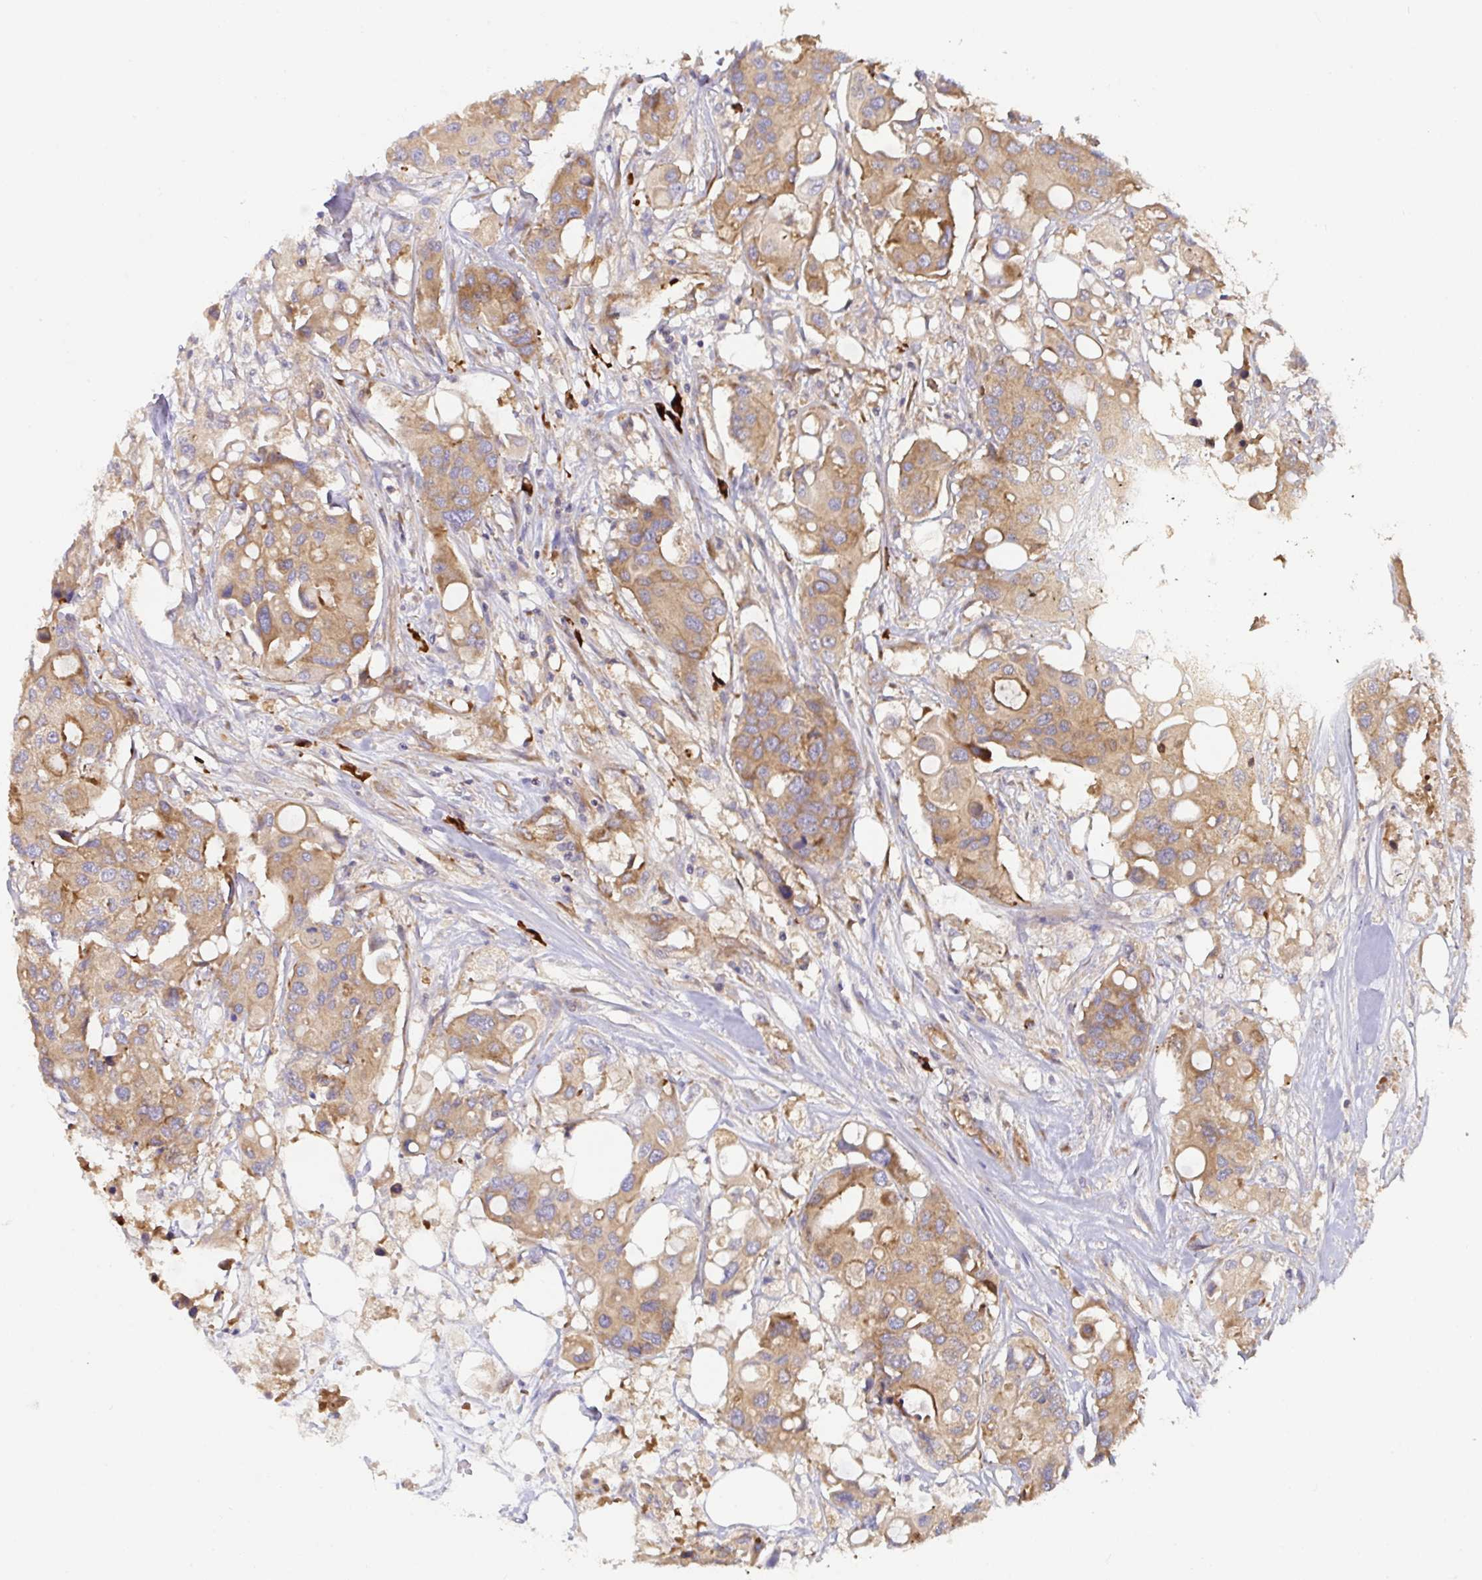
{"staining": {"intensity": "moderate", "quantity": ">75%", "location": "cytoplasmic/membranous"}, "tissue": "colorectal cancer", "cell_type": "Tumor cells", "image_type": "cancer", "snomed": [{"axis": "morphology", "description": "Adenocarcinoma, NOS"}, {"axis": "topography", "description": "Colon"}], "caption": "This micrograph exhibits colorectal adenocarcinoma stained with immunohistochemistry (IHC) to label a protein in brown. The cytoplasmic/membranous of tumor cells show moderate positivity for the protein. Nuclei are counter-stained blue.", "gene": "YARS2", "patient": {"sex": "male", "age": 77}}